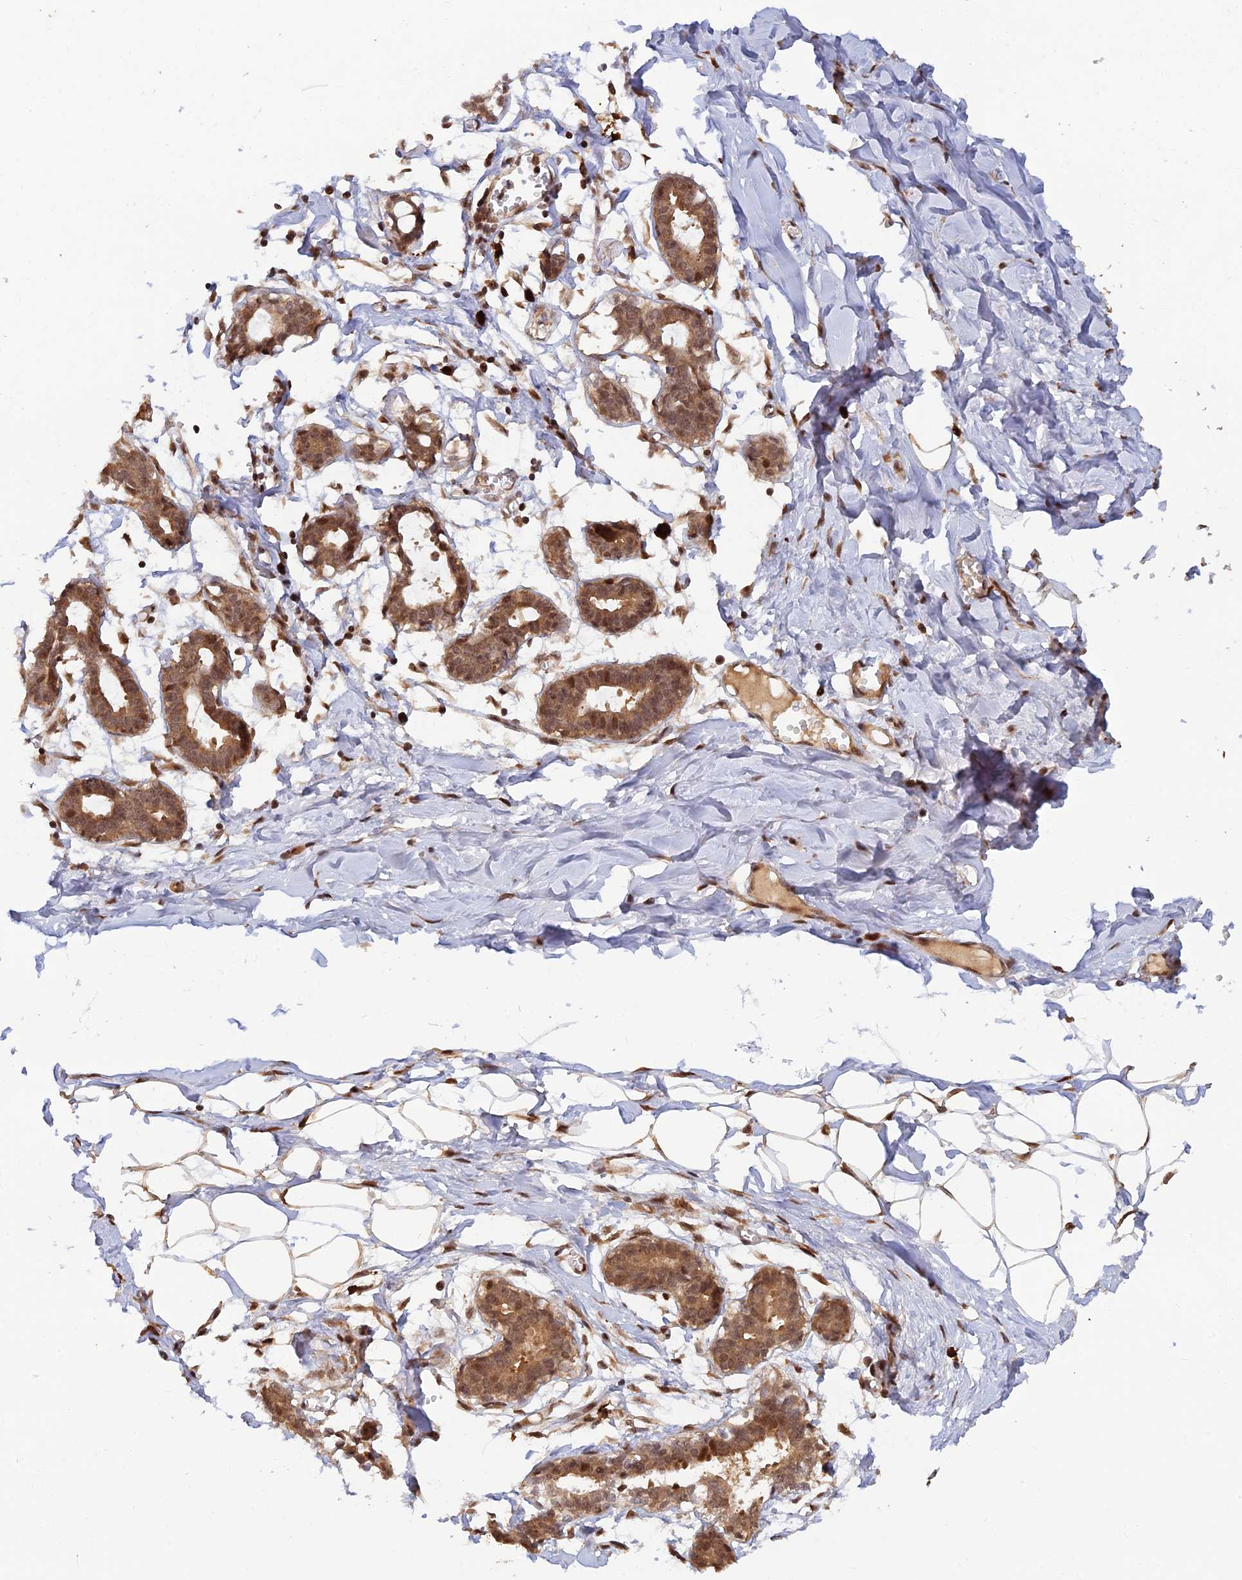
{"staining": {"intensity": "moderate", "quantity": ">75%", "location": "cytoplasmic/membranous,nuclear"}, "tissue": "breast", "cell_type": "Adipocytes", "image_type": "normal", "snomed": [{"axis": "morphology", "description": "Normal tissue, NOS"}, {"axis": "topography", "description": "Breast"}], "caption": "DAB immunohistochemical staining of unremarkable human breast shows moderate cytoplasmic/membranous,nuclear protein expression in about >75% of adipocytes. The protein is stained brown, and the nuclei are stained in blue (DAB (3,3'-diaminobenzidine) IHC with brightfield microscopy, high magnification).", "gene": "ZNF565", "patient": {"sex": "female", "age": 27}}